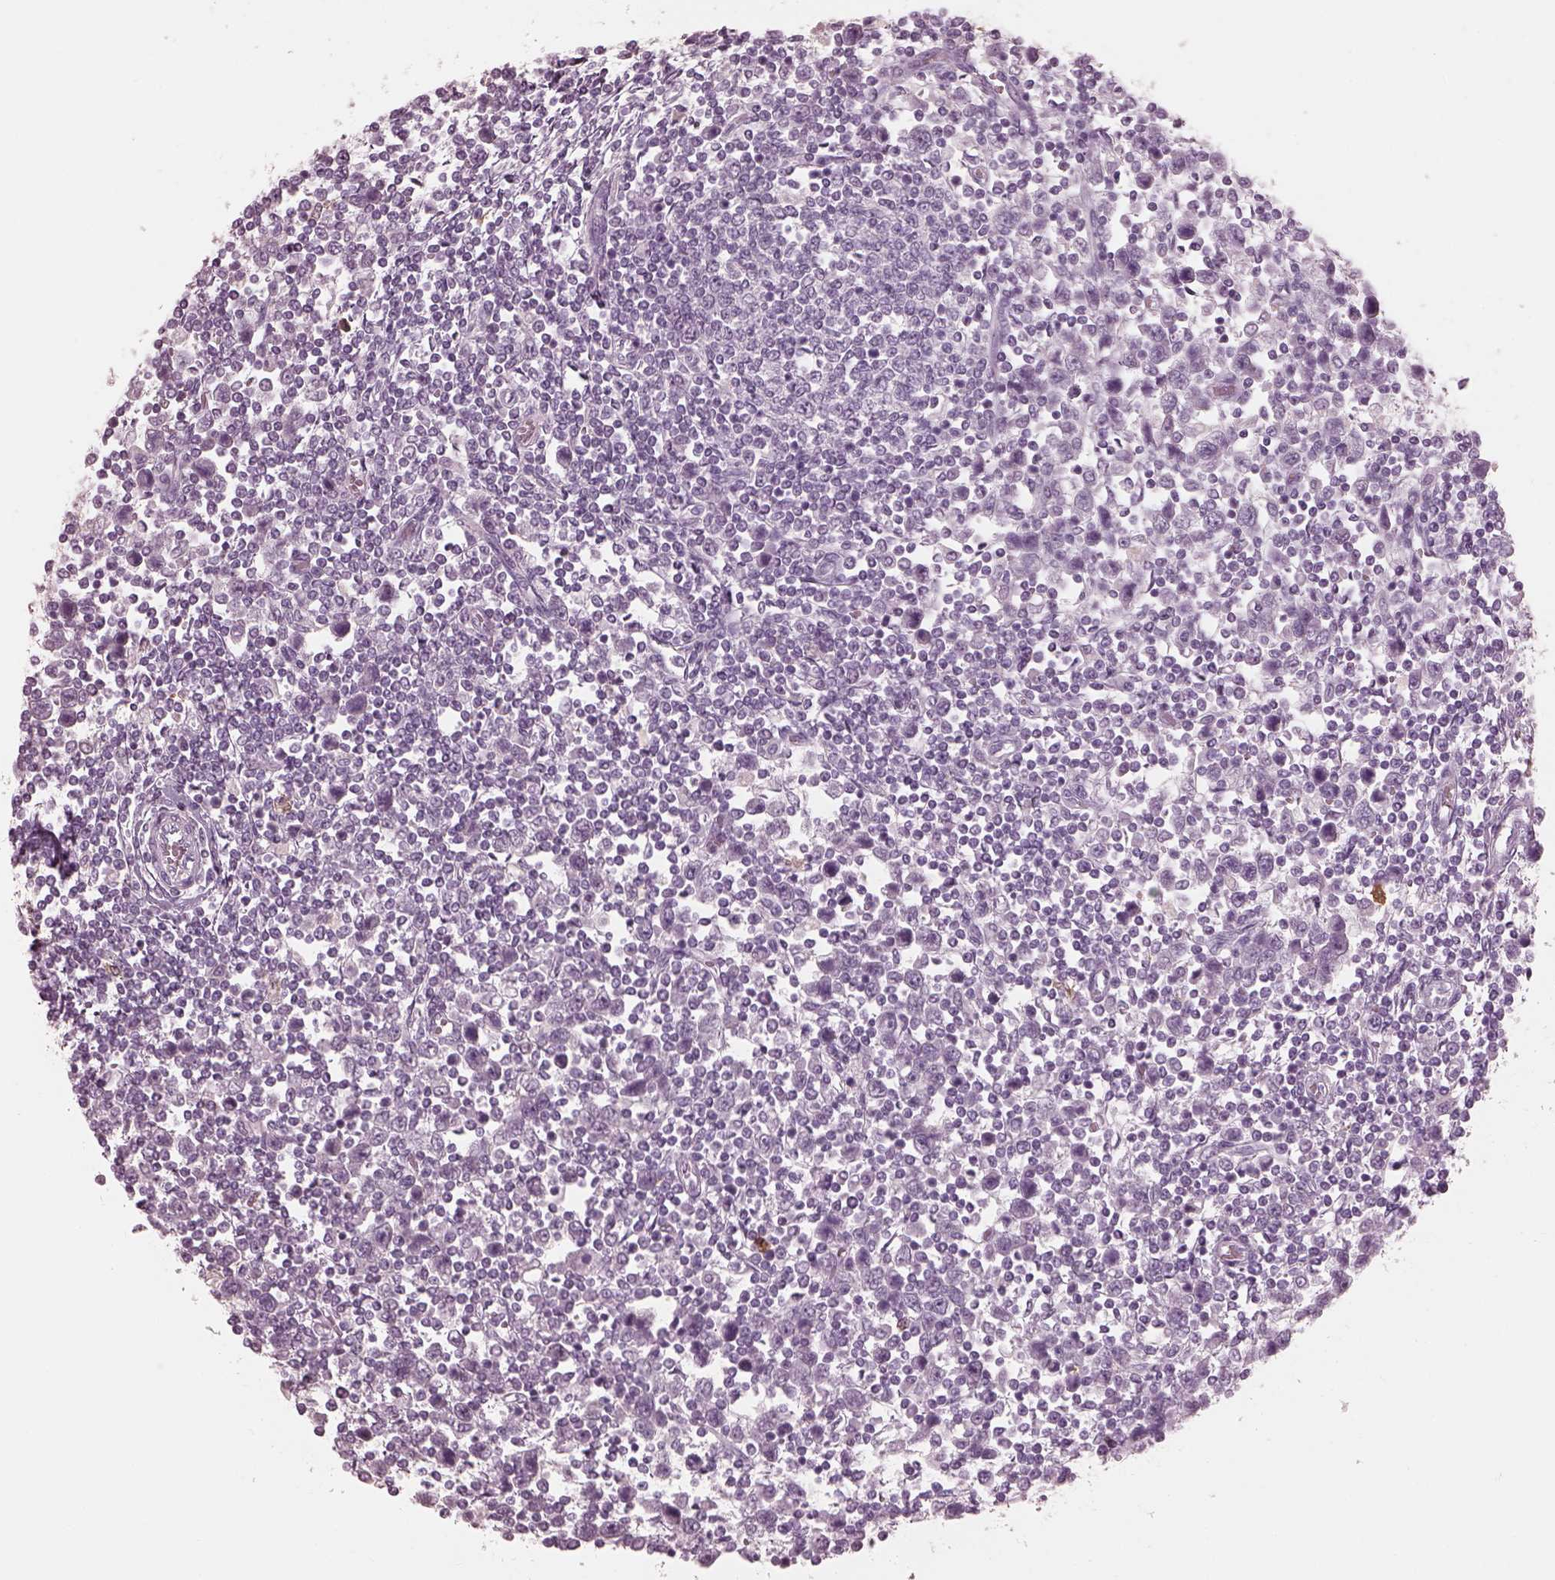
{"staining": {"intensity": "negative", "quantity": "none", "location": "none"}, "tissue": "testis cancer", "cell_type": "Tumor cells", "image_type": "cancer", "snomed": [{"axis": "morphology", "description": "Normal tissue, NOS"}, {"axis": "morphology", "description": "Seminoma, NOS"}, {"axis": "topography", "description": "Testis"}, {"axis": "topography", "description": "Epididymis"}], "caption": "The IHC image has no significant positivity in tumor cells of seminoma (testis) tissue.", "gene": "C2orf81", "patient": {"sex": "male", "age": 34}}